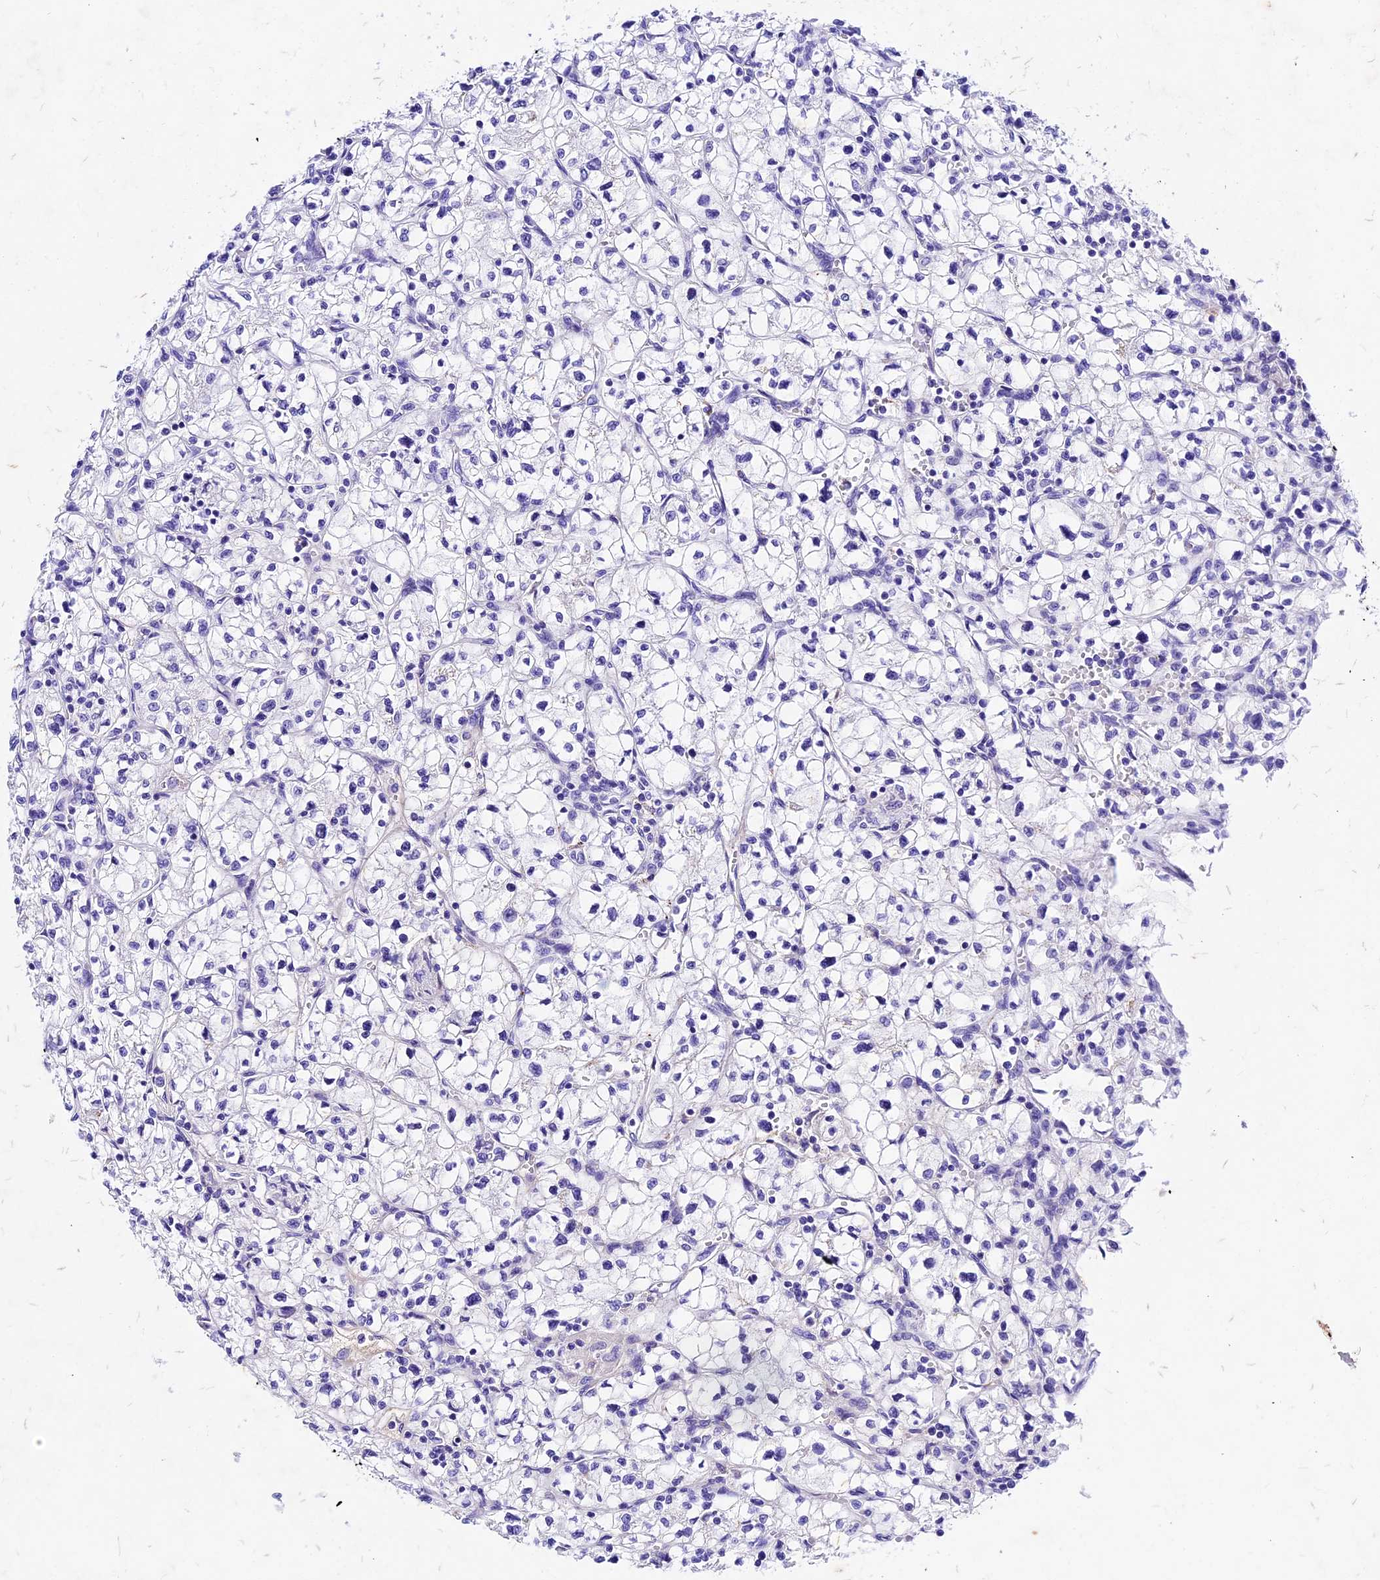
{"staining": {"intensity": "negative", "quantity": "none", "location": "none"}, "tissue": "renal cancer", "cell_type": "Tumor cells", "image_type": "cancer", "snomed": [{"axis": "morphology", "description": "Adenocarcinoma, NOS"}, {"axis": "topography", "description": "Kidney"}], "caption": "This micrograph is of renal cancer (adenocarcinoma) stained with IHC to label a protein in brown with the nuclei are counter-stained blue. There is no staining in tumor cells.", "gene": "PSG11", "patient": {"sex": "female", "age": 64}}